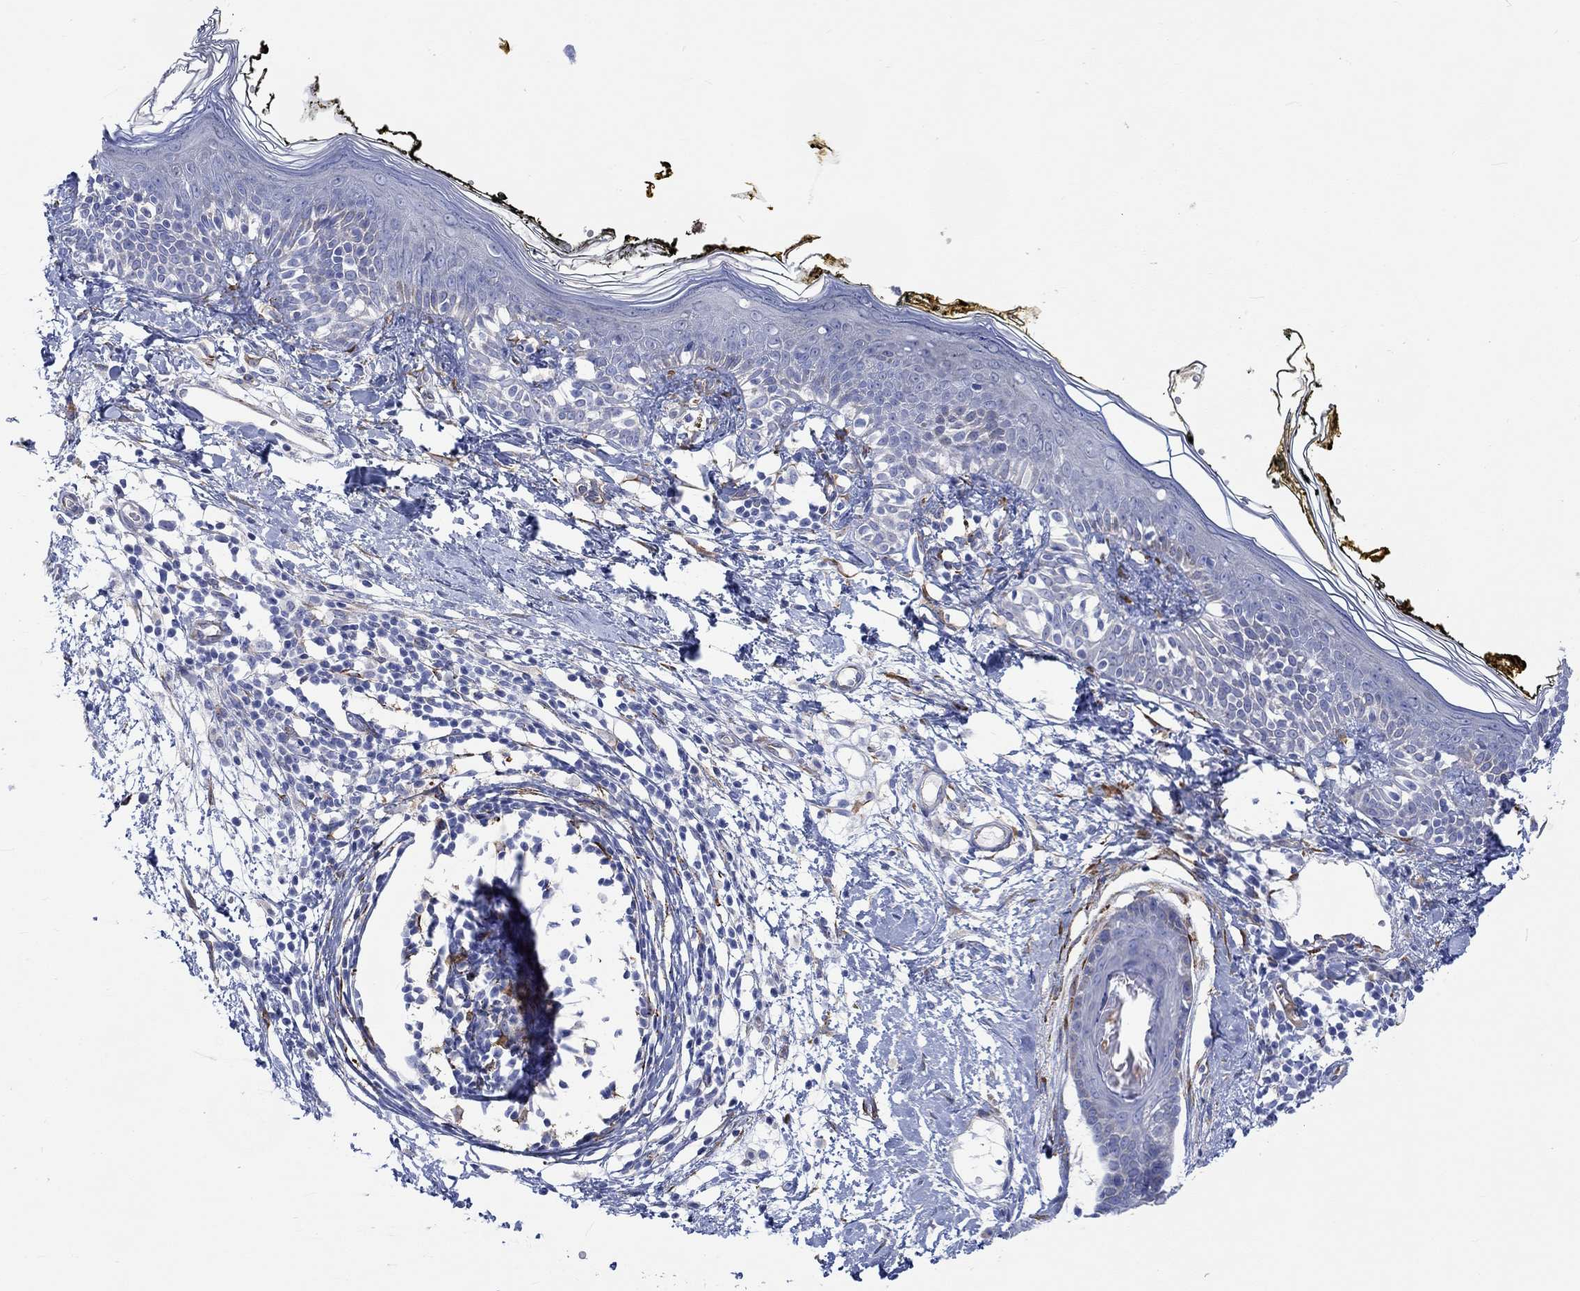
{"staining": {"intensity": "negative", "quantity": "none", "location": "none"}, "tissue": "skin", "cell_type": "Fibroblasts", "image_type": "normal", "snomed": [{"axis": "morphology", "description": "Normal tissue, NOS"}, {"axis": "topography", "description": "Skin"}], "caption": "Immunohistochemistry (IHC) histopathology image of normal human skin stained for a protein (brown), which displays no staining in fibroblasts. (DAB (3,3'-diaminobenzidine) IHC, high magnification).", "gene": "TGM2", "patient": {"sex": "male", "age": 76}}